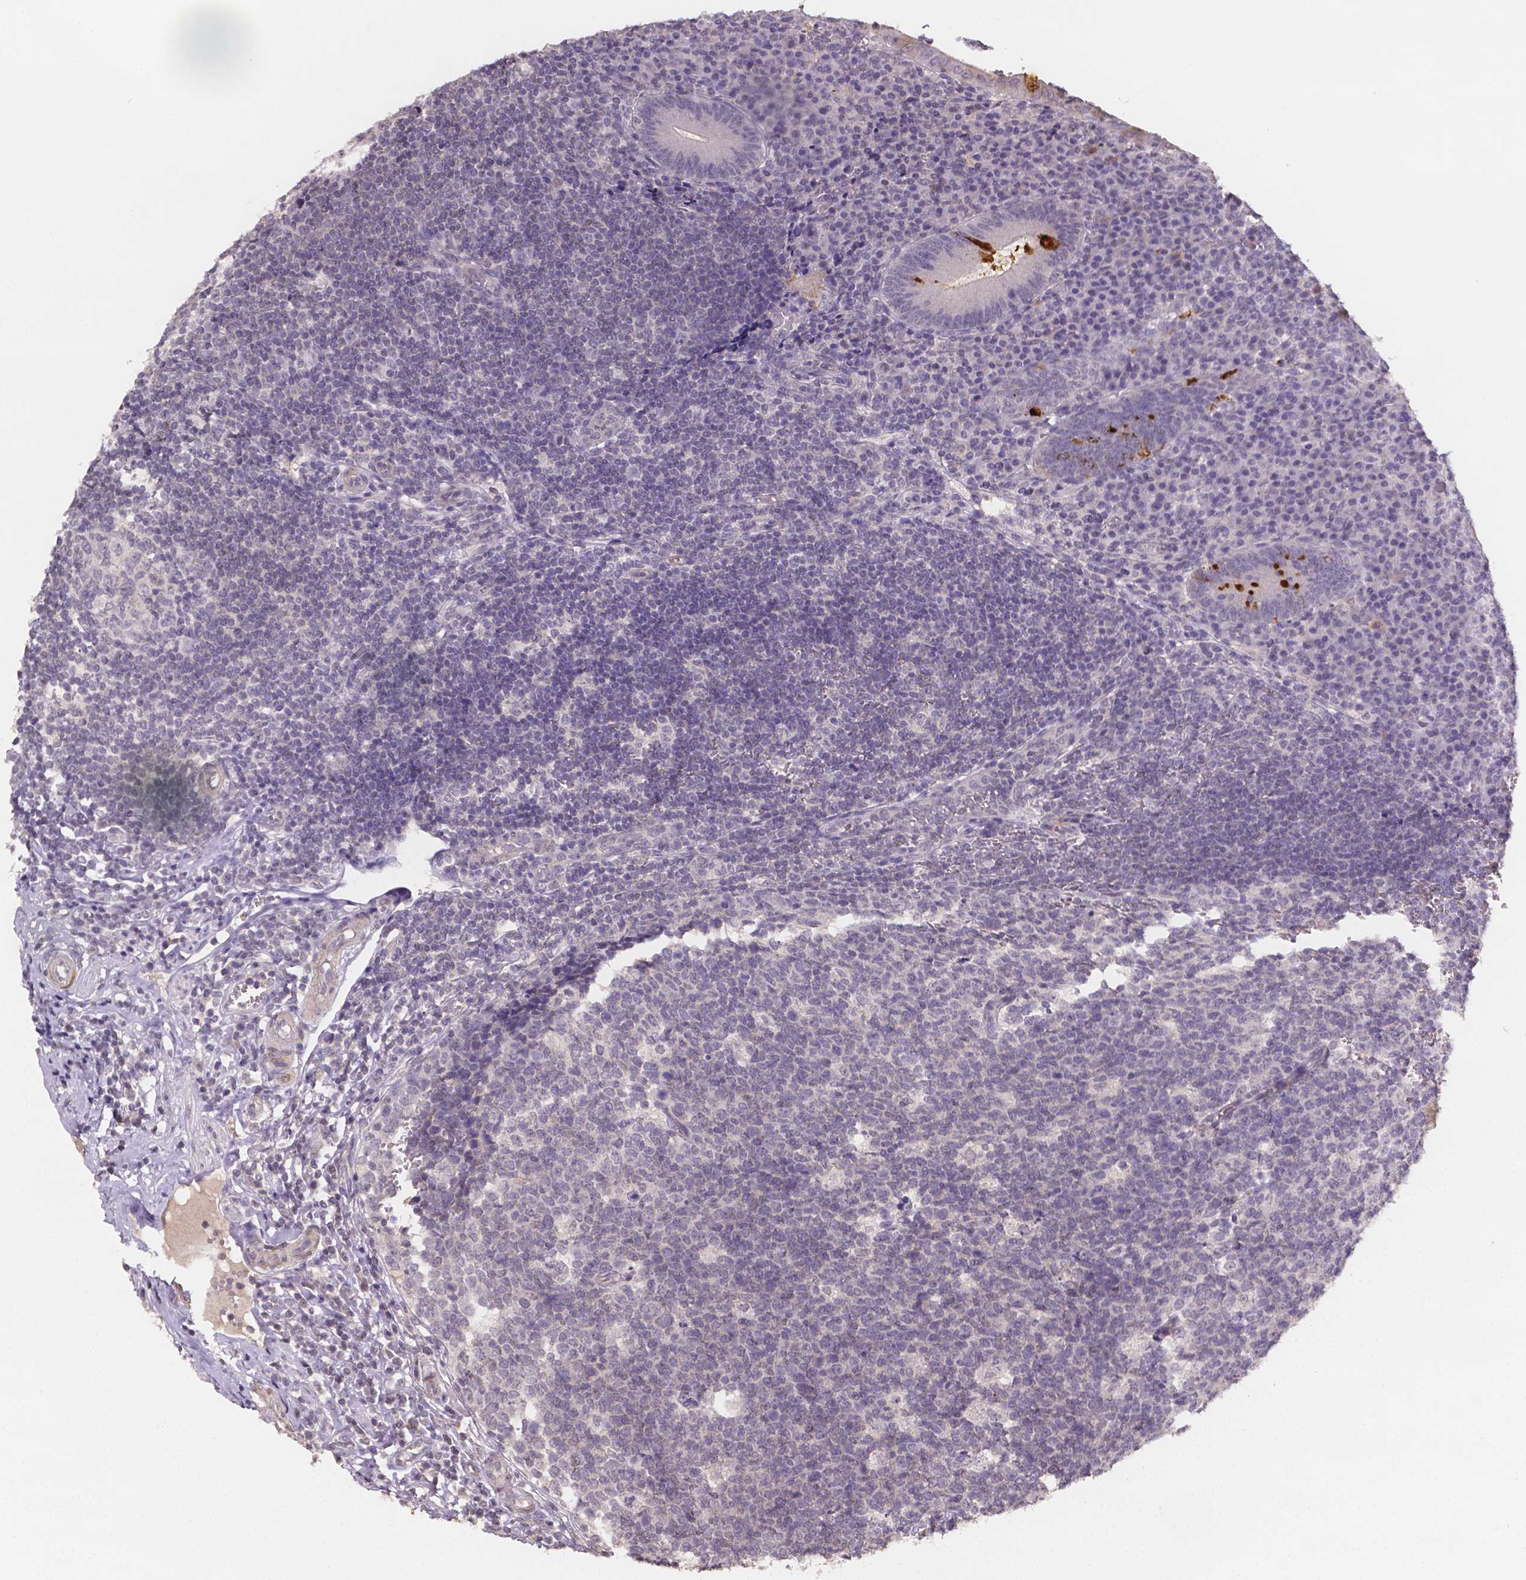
{"staining": {"intensity": "strong", "quantity": "25%-75%", "location": "cytoplasmic/membranous"}, "tissue": "appendix", "cell_type": "Glandular cells", "image_type": "normal", "snomed": [{"axis": "morphology", "description": "Normal tissue, NOS"}, {"axis": "topography", "description": "Appendix"}], "caption": "The photomicrograph demonstrates staining of benign appendix, revealing strong cytoplasmic/membranous protein expression (brown color) within glandular cells.", "gene": "NRGN", "patient": {"sex": "male", "age": 18}}